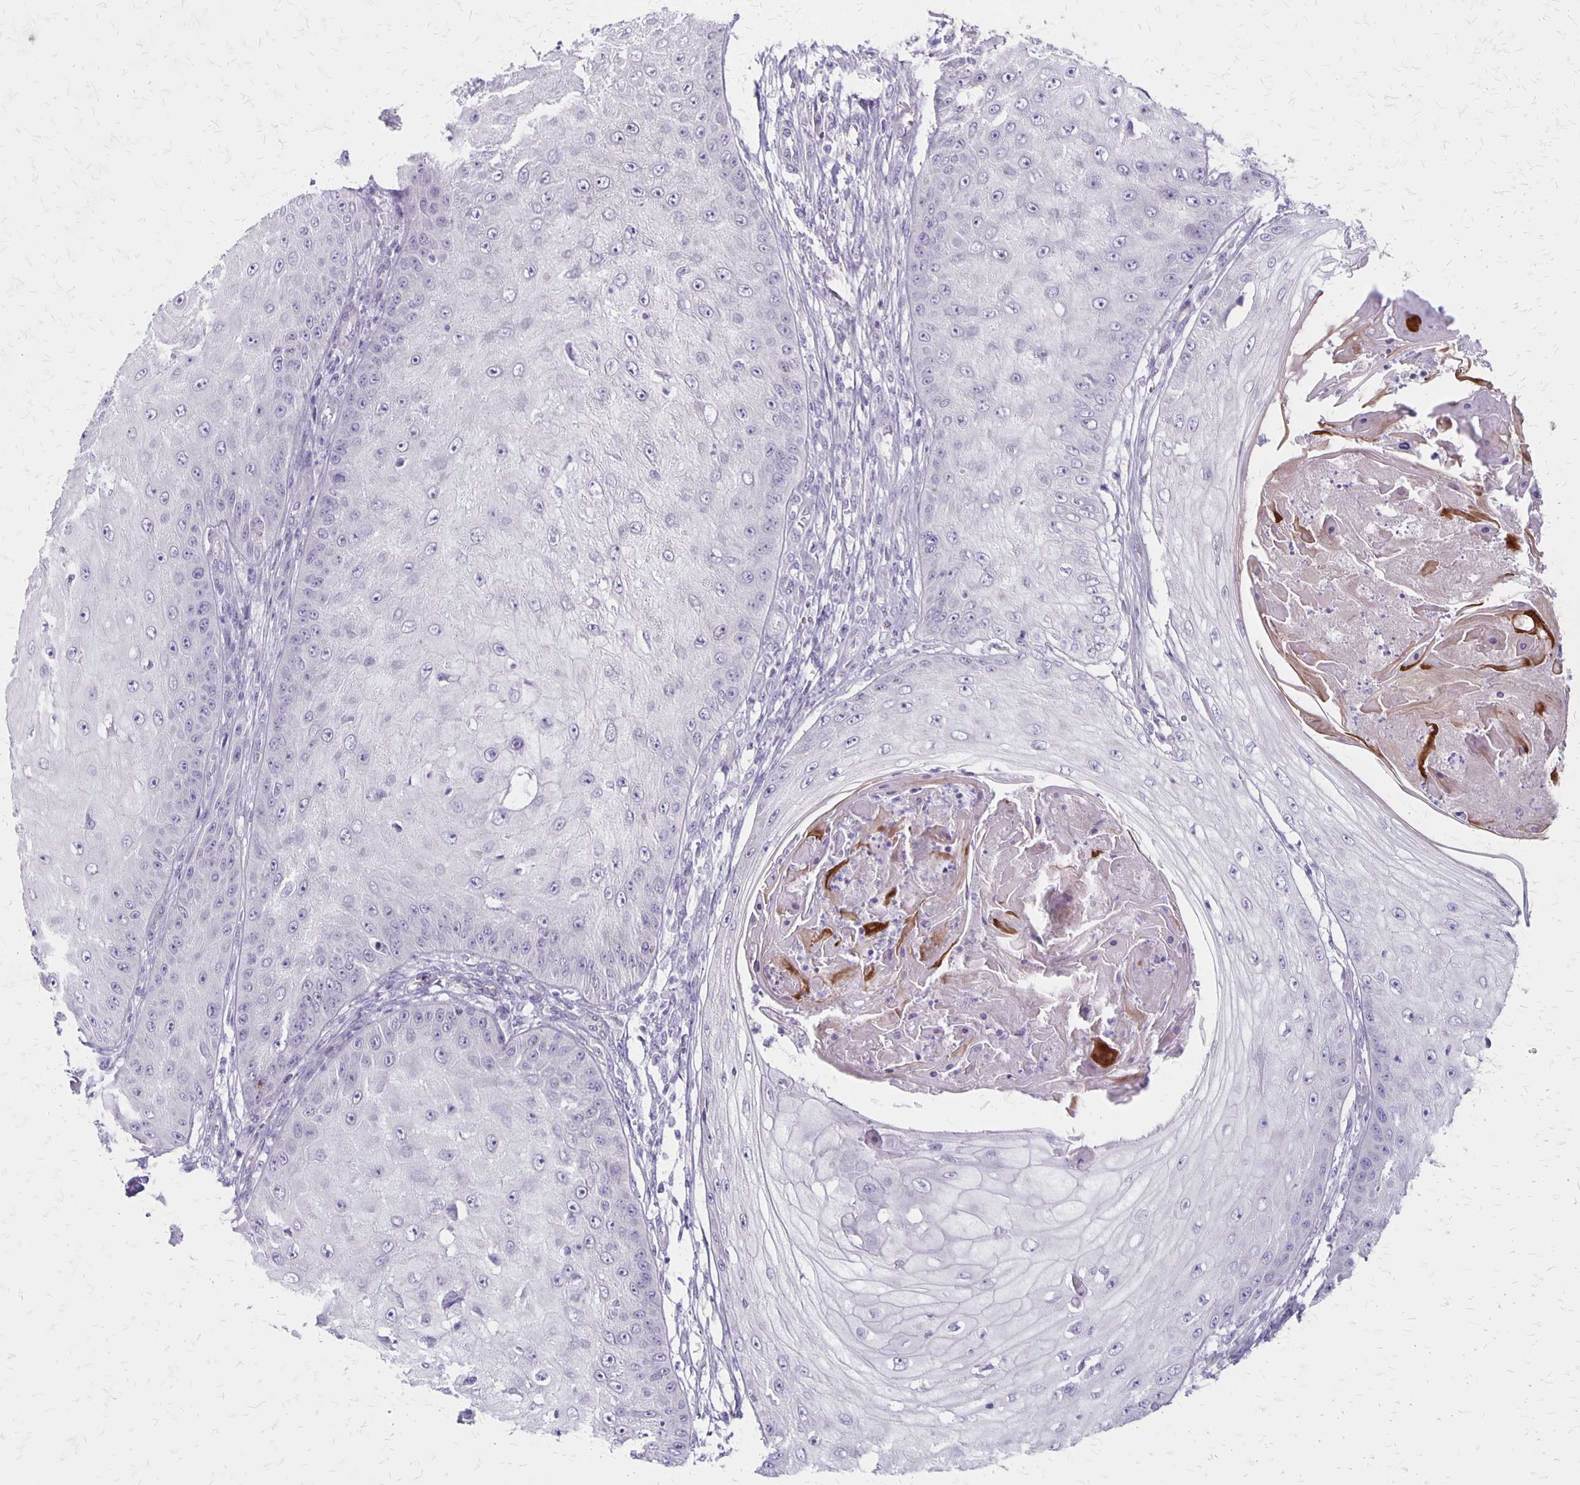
{"staining": {"intensity": "negative", "quantity": "none", "location": "none"}, "tissue": "skin cancer", "cell_type": "Tumor cells", "image_type": "cancer", "snomed": [{"axis": "morphology", "description": "Squamous cell carcinoma, NOS"}, {"axis": "topography", "description": "Skin"}], "caption": "Skin squamous cell carcinoma was stained to show a protein in brown. There is no significant positivity in tumor cells.", "gene": "HOMER1", "patient": {"sex": "male", "age": 70}}